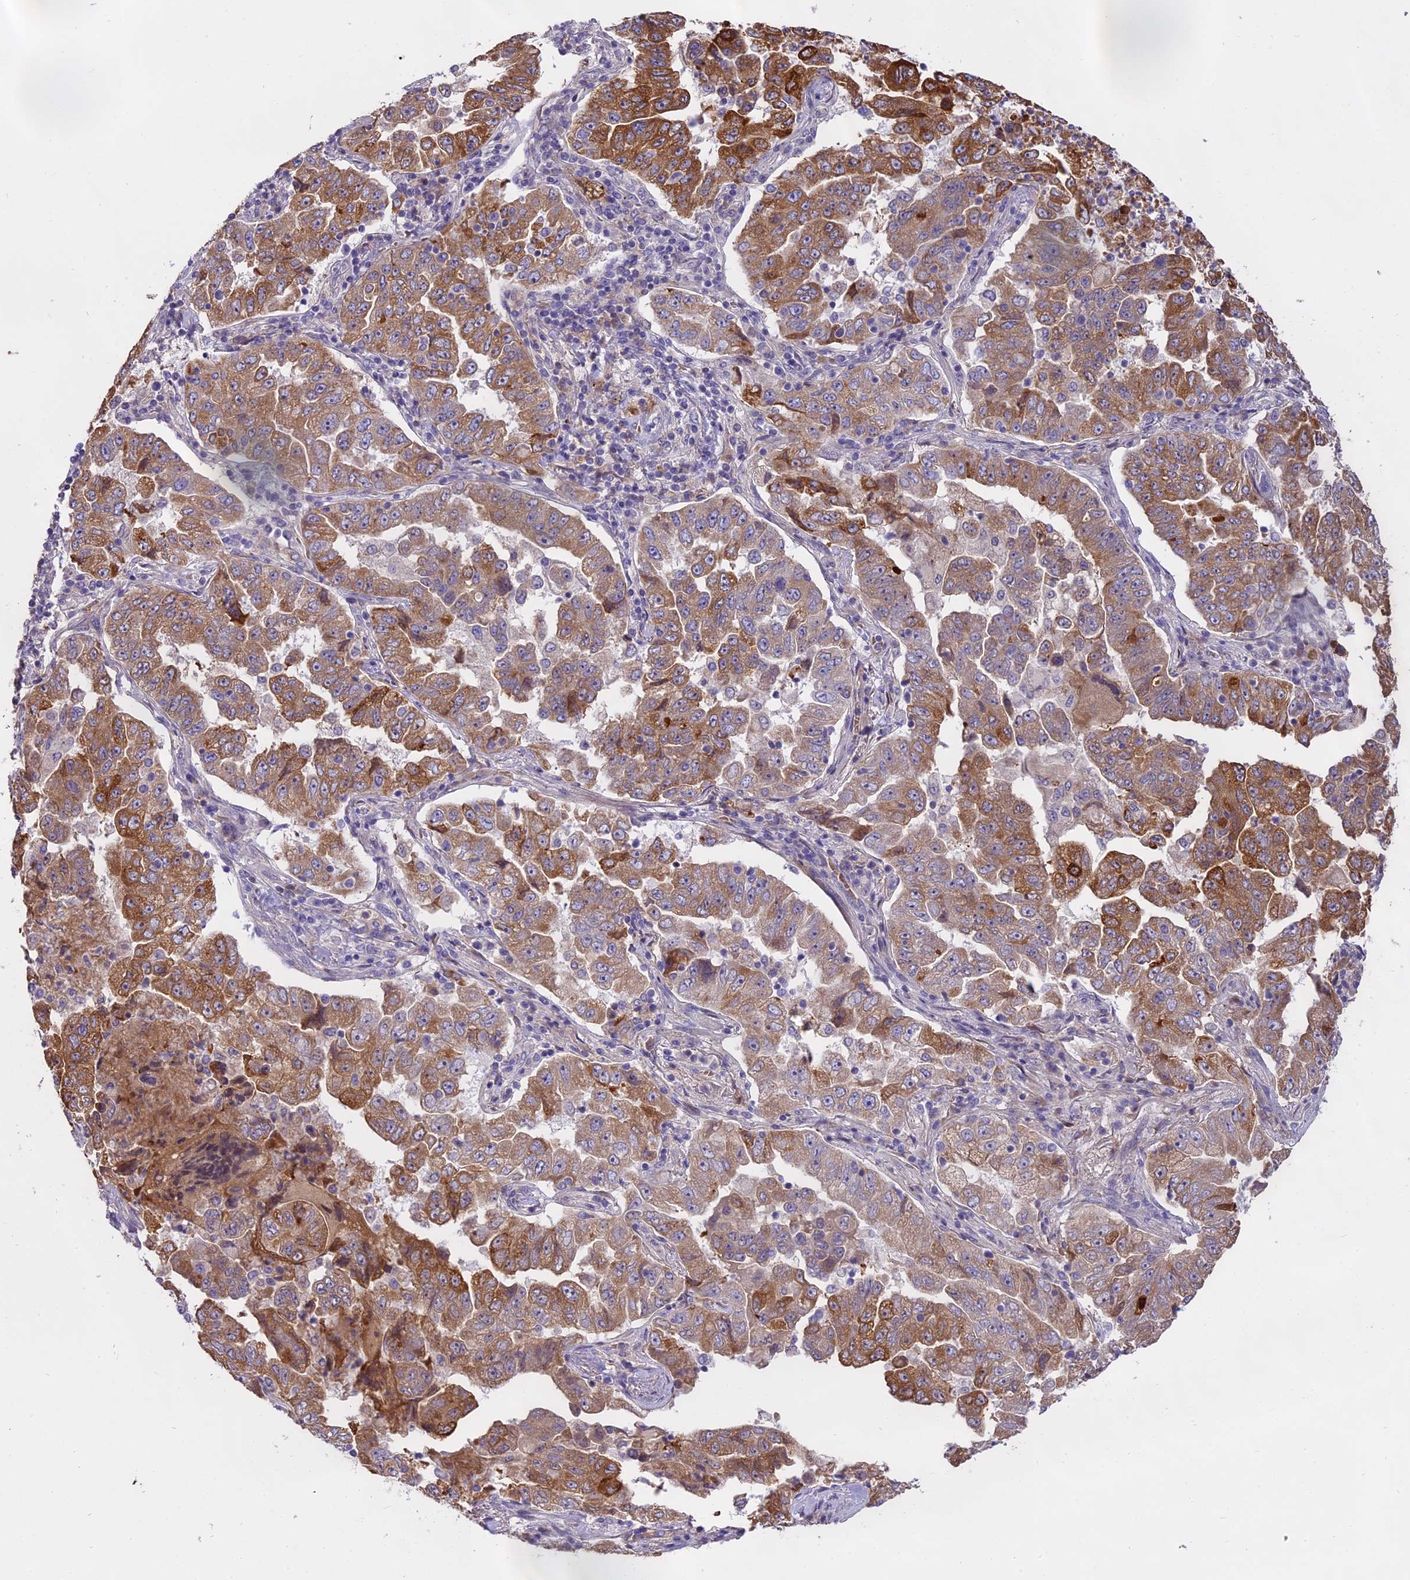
{"staining": {"intensity": "moderate", "quantity": ">75%", "location": "cytoplasmic/membranous"}, "tissue": "lung cancer", "cell_type": "Tumor cells", "image_type": "cancer", "snomed": [{"axis": "morphology", "description": "Adenocarcinoma, NOS"}, {"axis": "topography", "description": "Lung"}], "caption": "This histopathology image exhibits immunohistochemistry staining of lung cancer, with medium moderate cytoplasmic/membranous expression in approximately >75% of tumor cells.", "gene": "WFDC2", "patient": {"sex": "female", "age": 51}}